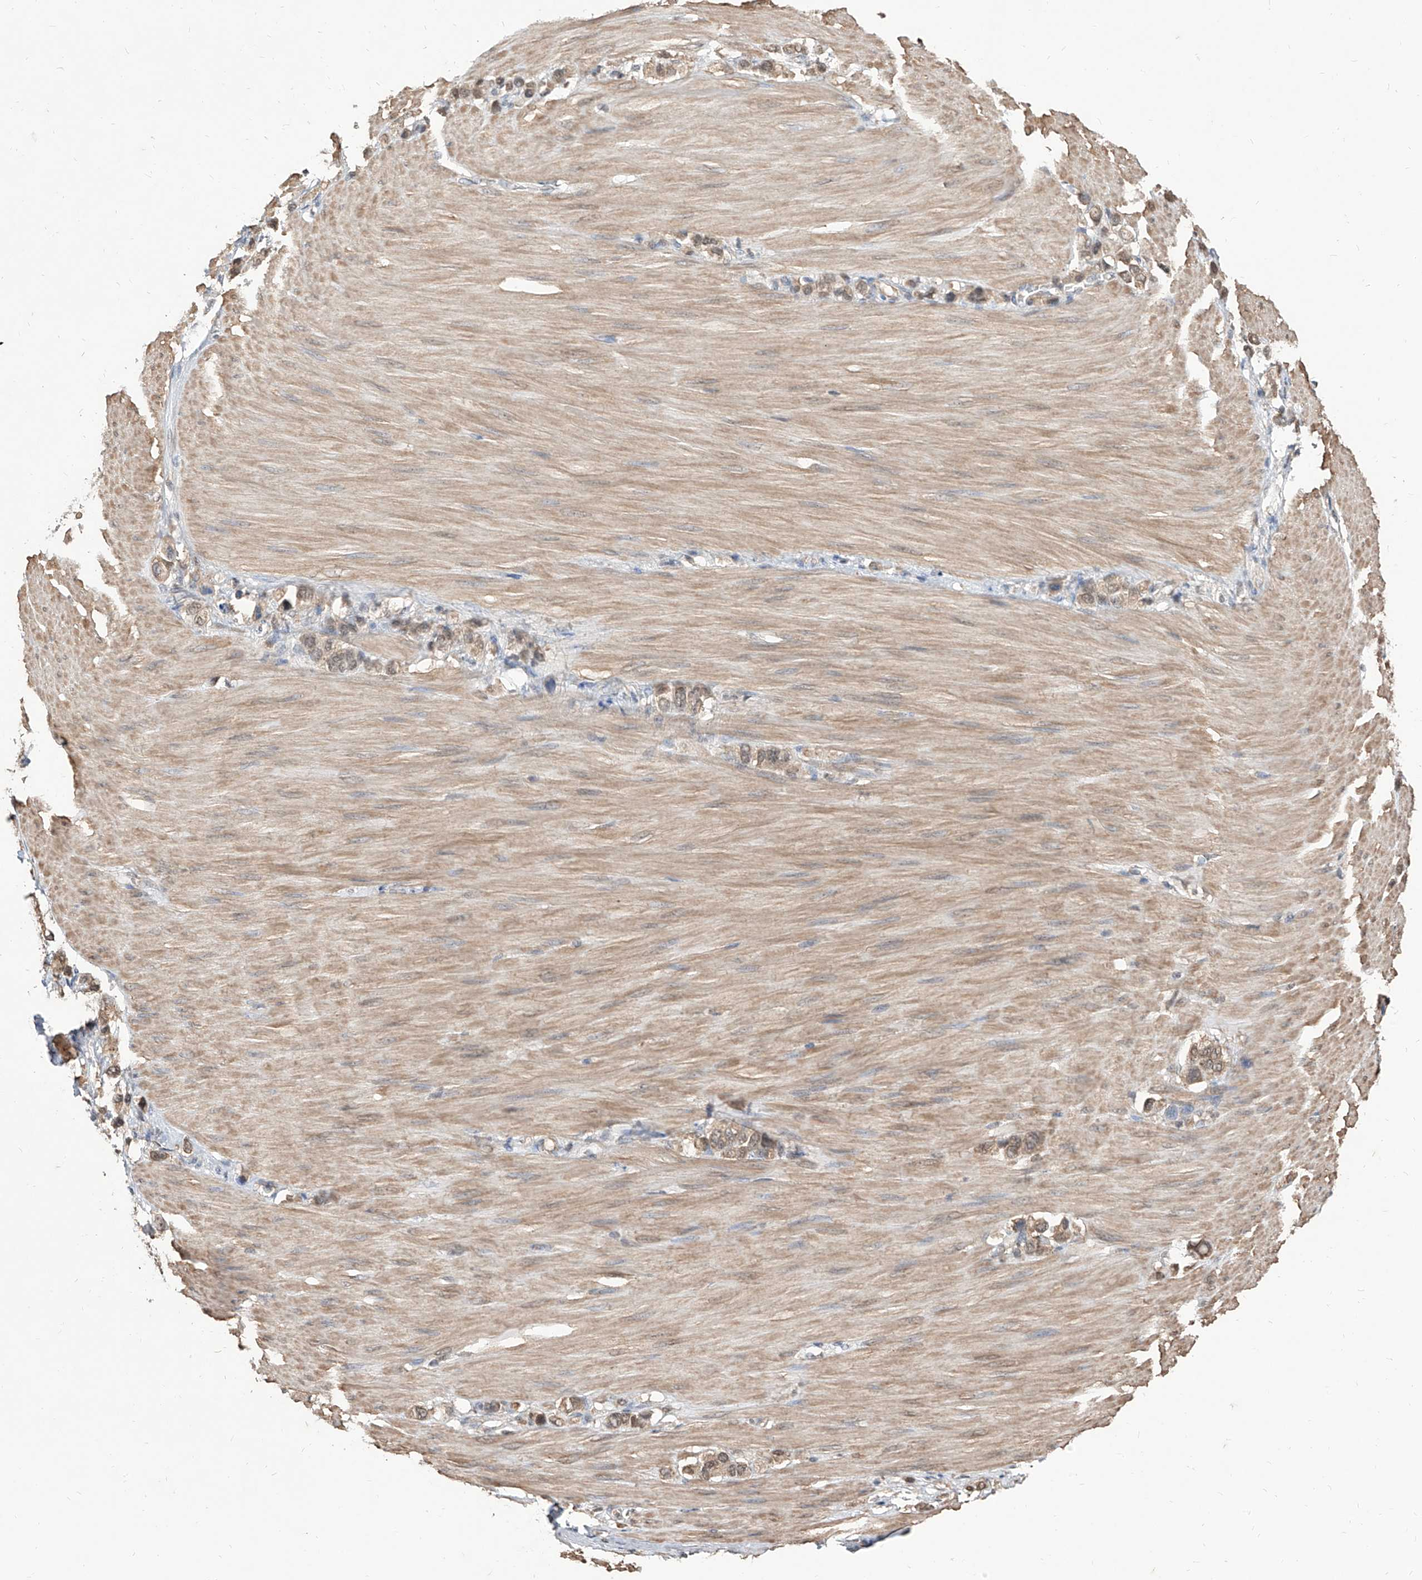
{"staining": {"intensity": "weak", "quantity": ">75%", "location": "cytoplasmic/membranous"}, "tissue": "stomach cancer", "cell_type": "Tumor cells", "image_type": "cancer", "snomed": [{"axis": "morphology", "description": "Adenocarcinoma, NOS"}, {"axis": "topography", "description": "Stomach"}], "caption": "Human adenocarcinoma (stomach) stained for a protein (brown) displays weak cytoplasmic/membranous positive staining in approximately >75% of tumor cells.", "gene": "C8orf82", "patient": {"sex": "female", "age": 65}}